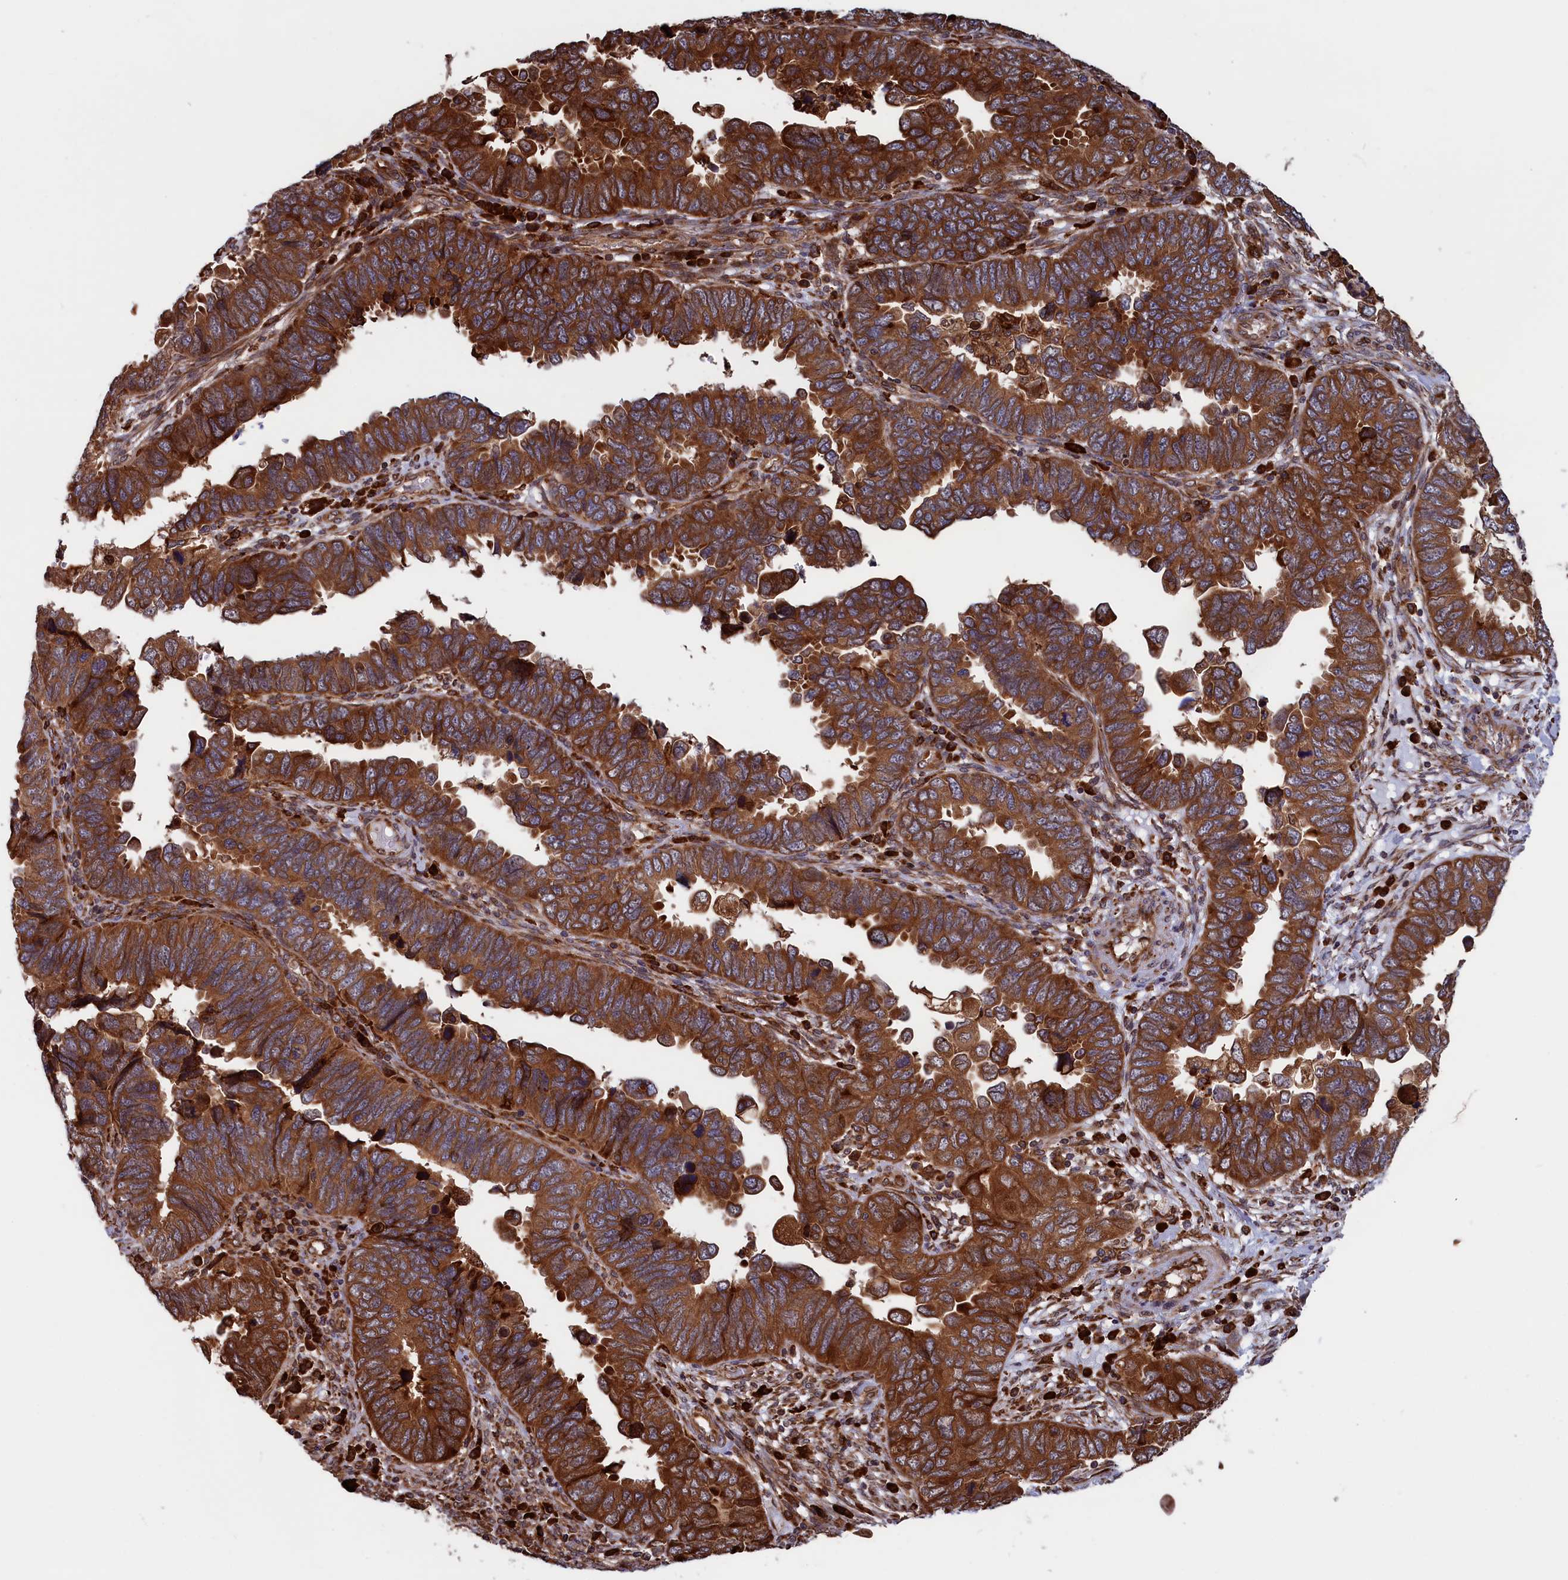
{"staining": {"intensity": "strong", "quantity": ">75%", "location": "cytoplasmic/membranous"}, "tissue": "endometrial cancer", "cell_type": "Tumor cells", "image_type": "cancer", "snomed": [{"axis": "morphology", "description": "Adenocarcinoma, NOS"}, {"axis": "topography", "description": "Endometrium"}], "caption": "Endometrial cancer (adenocarcinoma) tissue demonstrates strong cytoplasmic/membranous staining in approximately >75% of tumor cells, visualized by immunohistochemistry.", "gene": "PLA2G4C", "patient": {"sex": "female", "age": 79}}